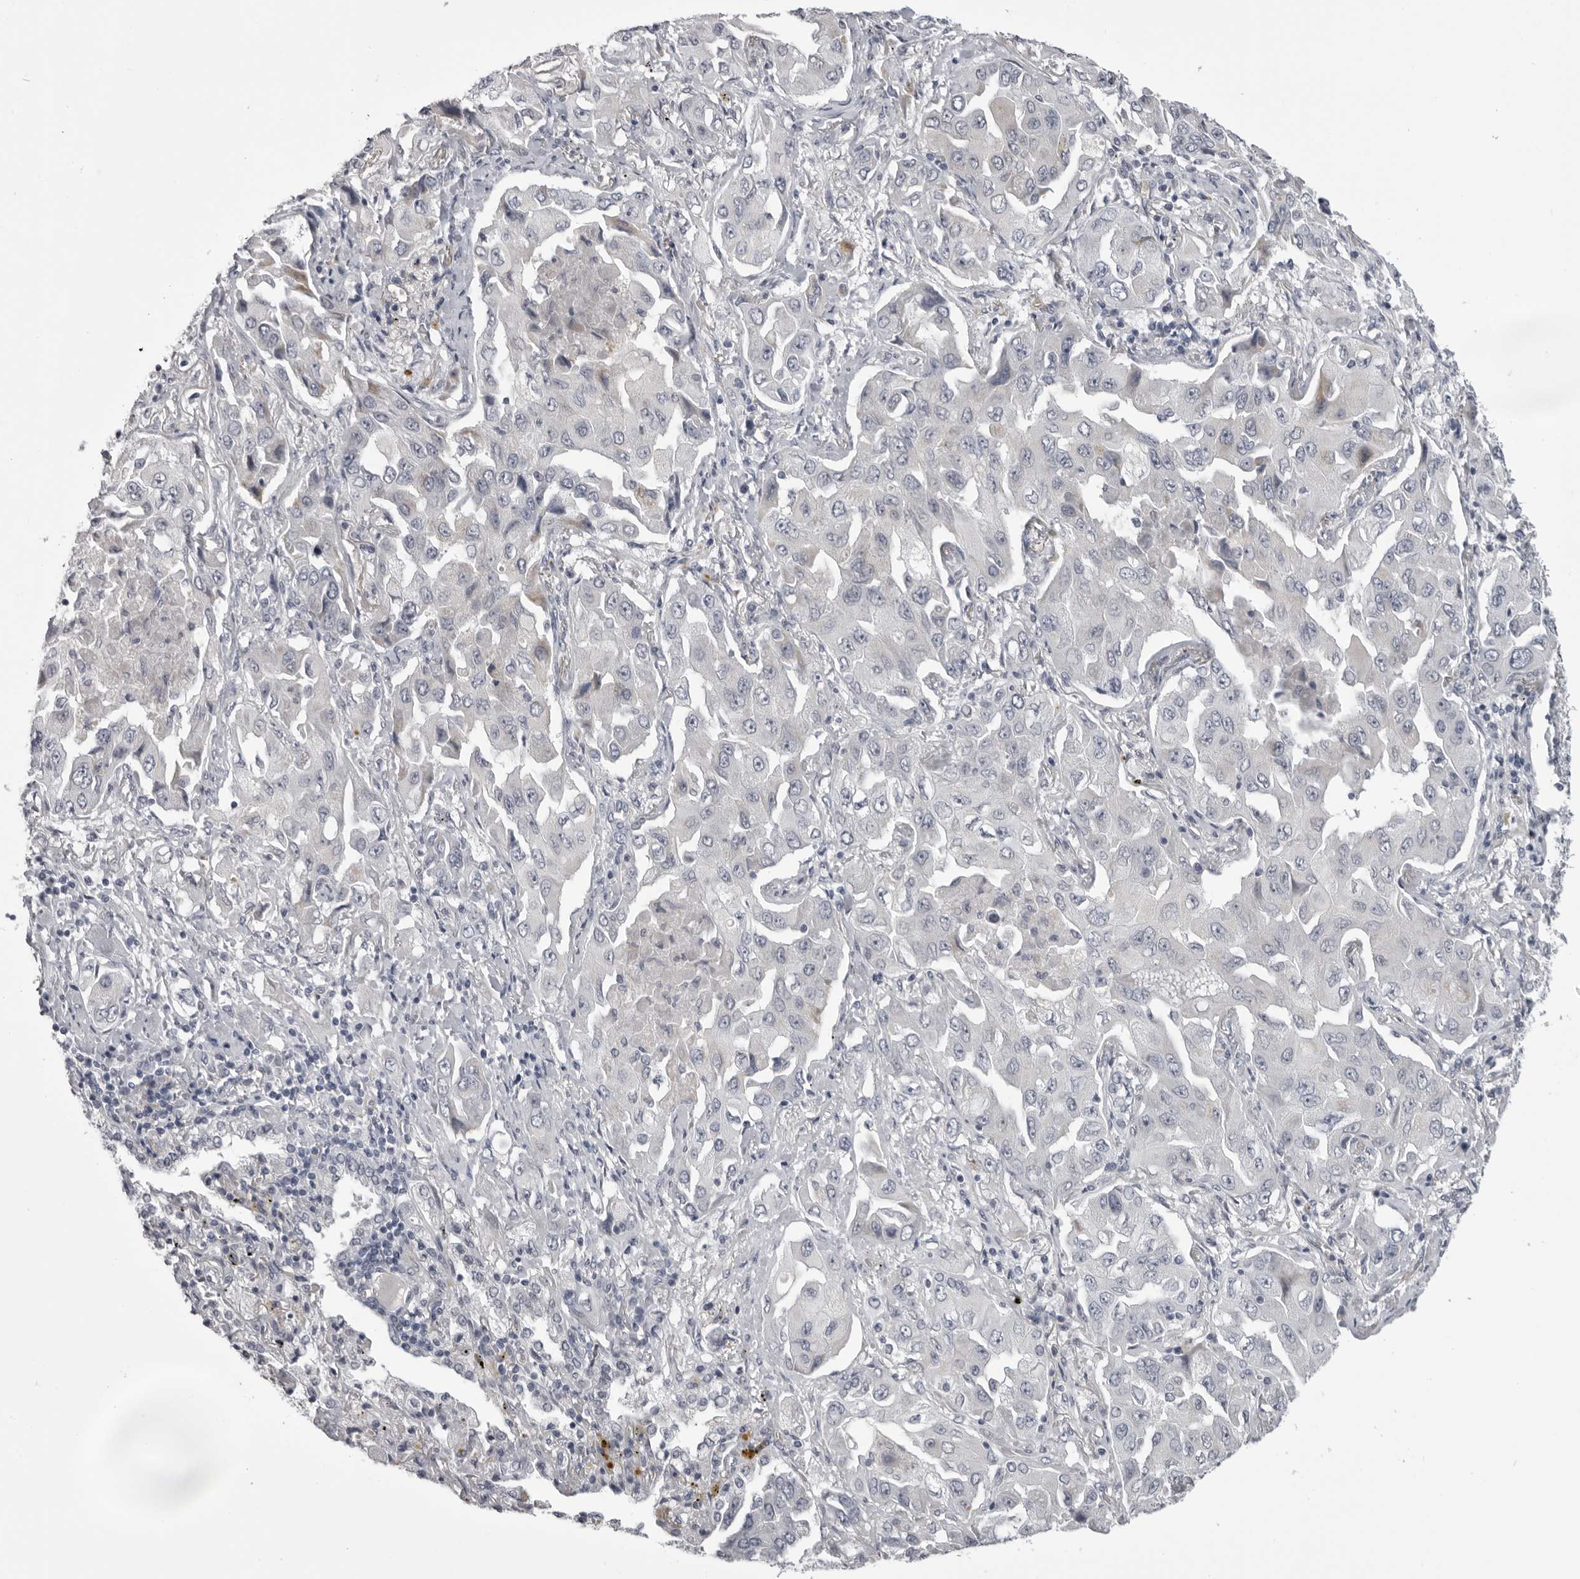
{"staining": {"intensity": "negative", "quantity": "none", "location": "none"}, "tissue": "lung cancer", "cell_type": "Tumor cells", "image_type": "cancer", "snomed": [{"axis": "morphology", "description": "Adenocarcinoma, NOS"}, {"axis": "topography", "description": "Lung"}], "caption": "Photomicrograph shows no significant protein positivity in tumor cells of lung cancer (adenocarcinoma).", "gene": "EPHA10", "patient": {"sex": "female", "age": 65}}